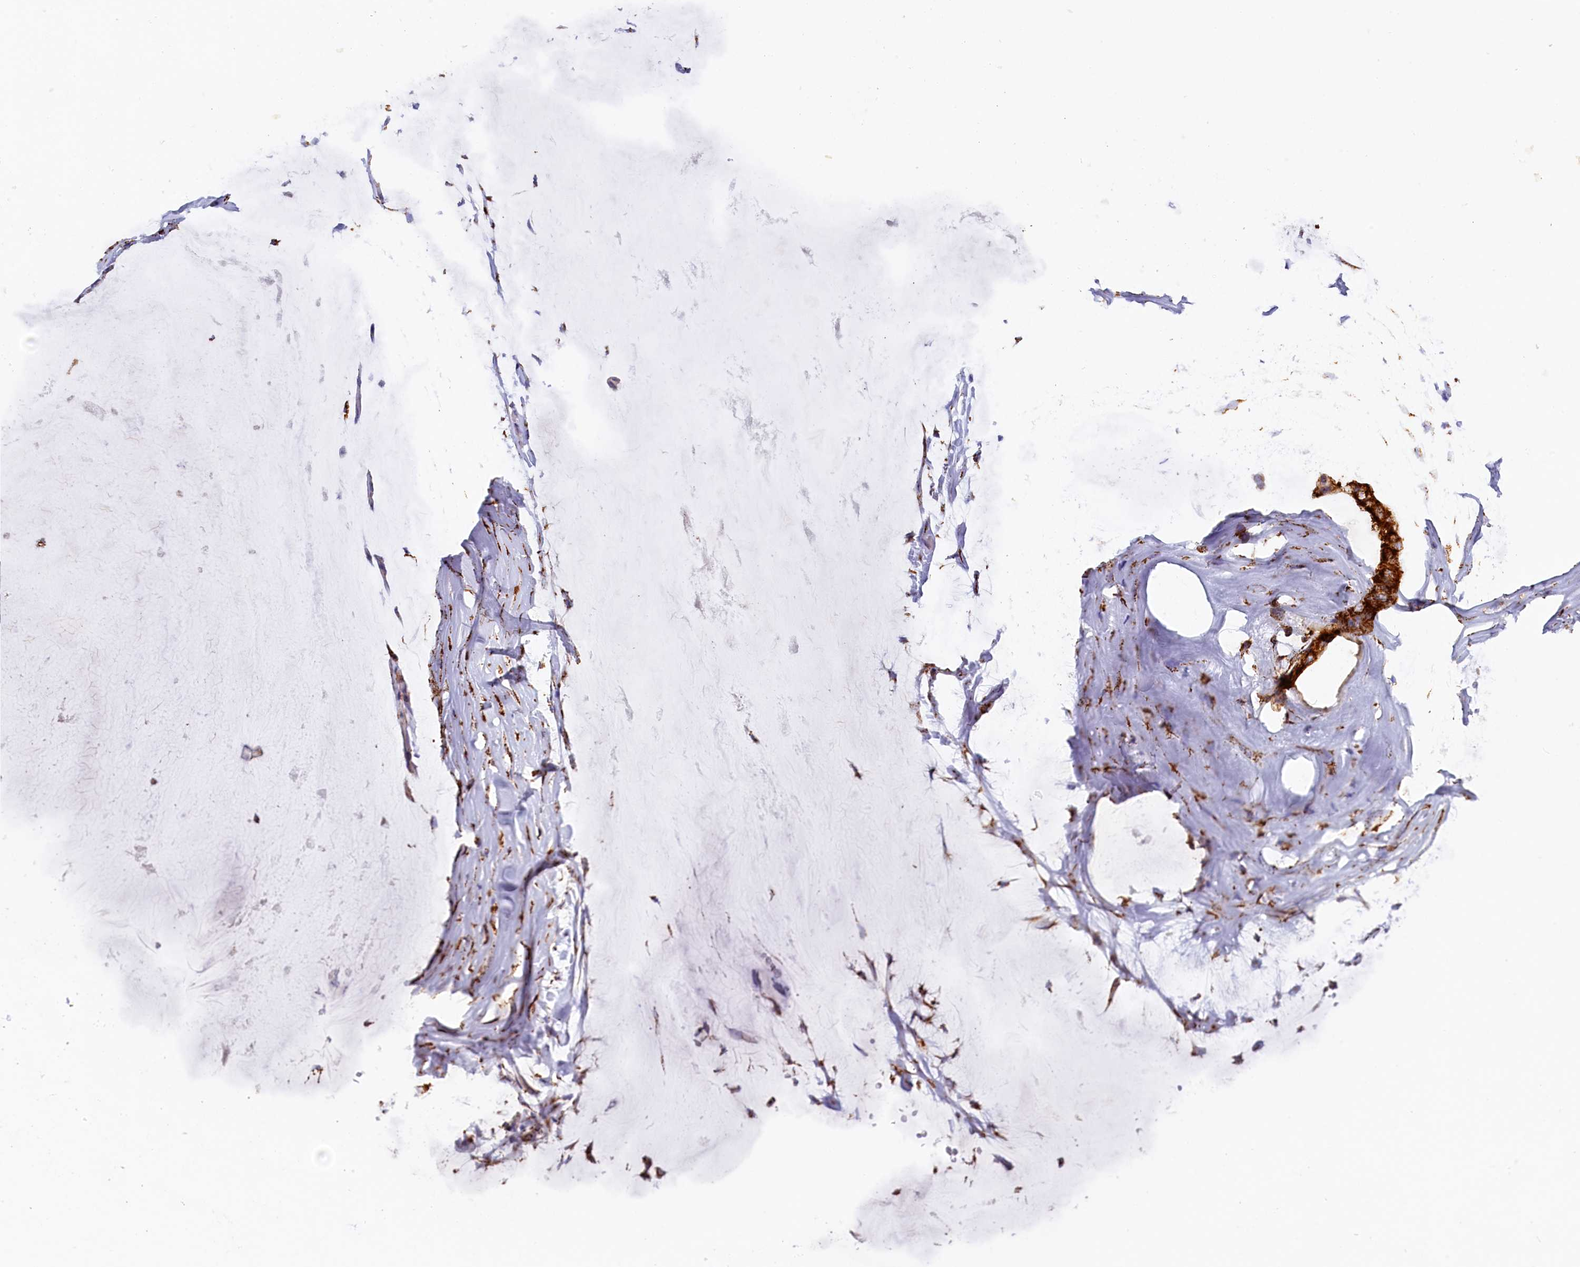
{"staining": {"intensity": "strong", "quantity": ">75%", "location": "cytoplasmic/membranous"}, "tissue": "ovarian cancer", "cell_type": "Tumor cells", "image_type": "cancer", "snomed": [{"axis": "morphology", "description": "Cystadenocarcinoma, mucinous, NOS"}, {"axis": "topography", "description": "Ovary"}], "caption": "IHC image of neoplastic tissue: ovarian cancer stained using immunohistochemistry (IHC) demonstrates high levels of strong protein expression localized specifically in the cytoplasmic/membranous of tumor cells, appearing as a cytoplasmic/membranous brown color.", "gene": "AKTIP", "patient": {"sex": "female", "age": 39}}